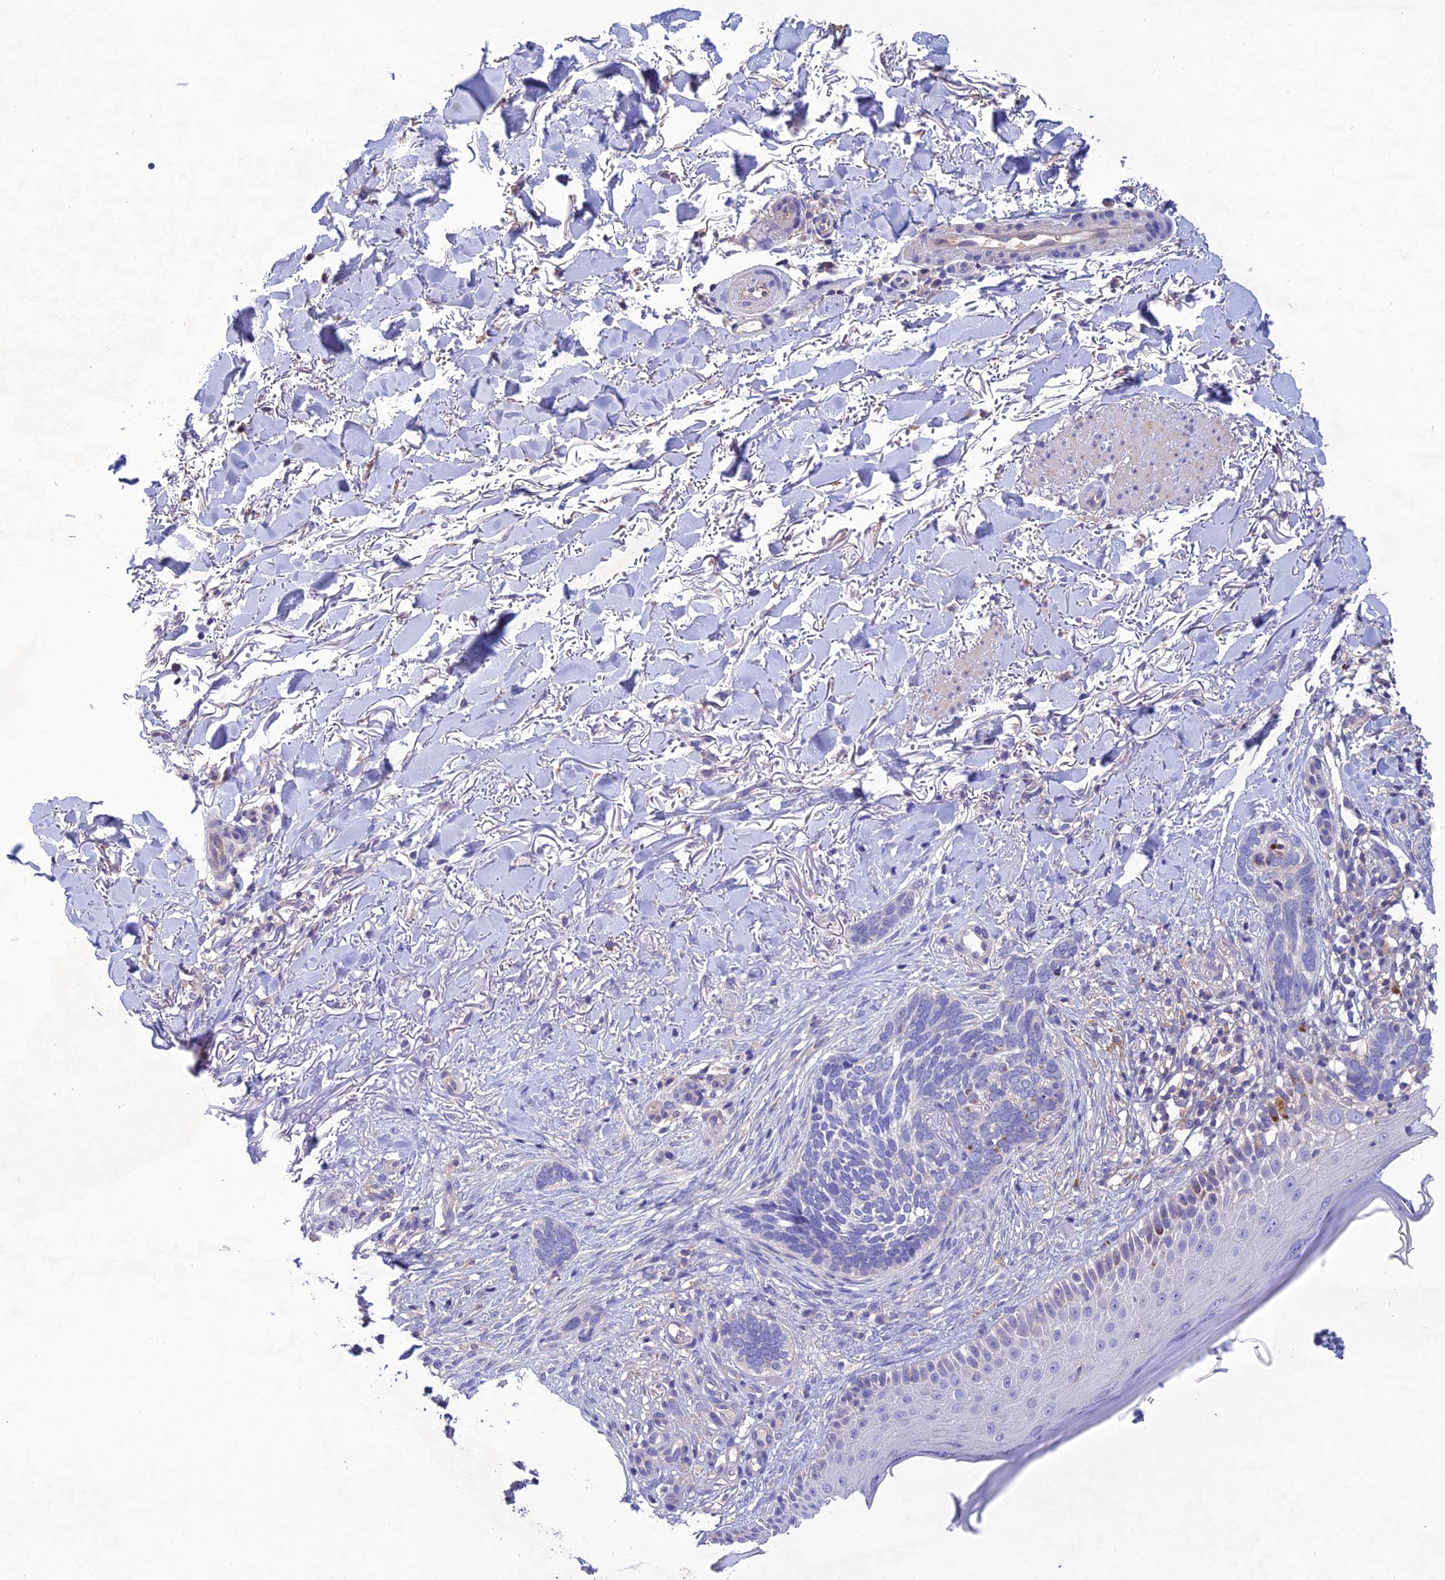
{"staining": {"intensity": "negative", "quantity": "none", "location": "none"}, "tissue": "skin cancer", "cell_type": "Tumor cells", "image_type": "cancer", "snomed": [{"axis": "morphology", "description": "Normal tissue, NOS"}, {"axis": "morphology", "description": "Basal cell carcinoma"}, {"axis": "topography", "description": "Skin"}], "caption": "Human basal cell carcinoma (skin) stained for a protein using IHC shows no positivity in tumor cells.", "gene": "SNX24", "patient": {"sex": "female", "age": 67}}